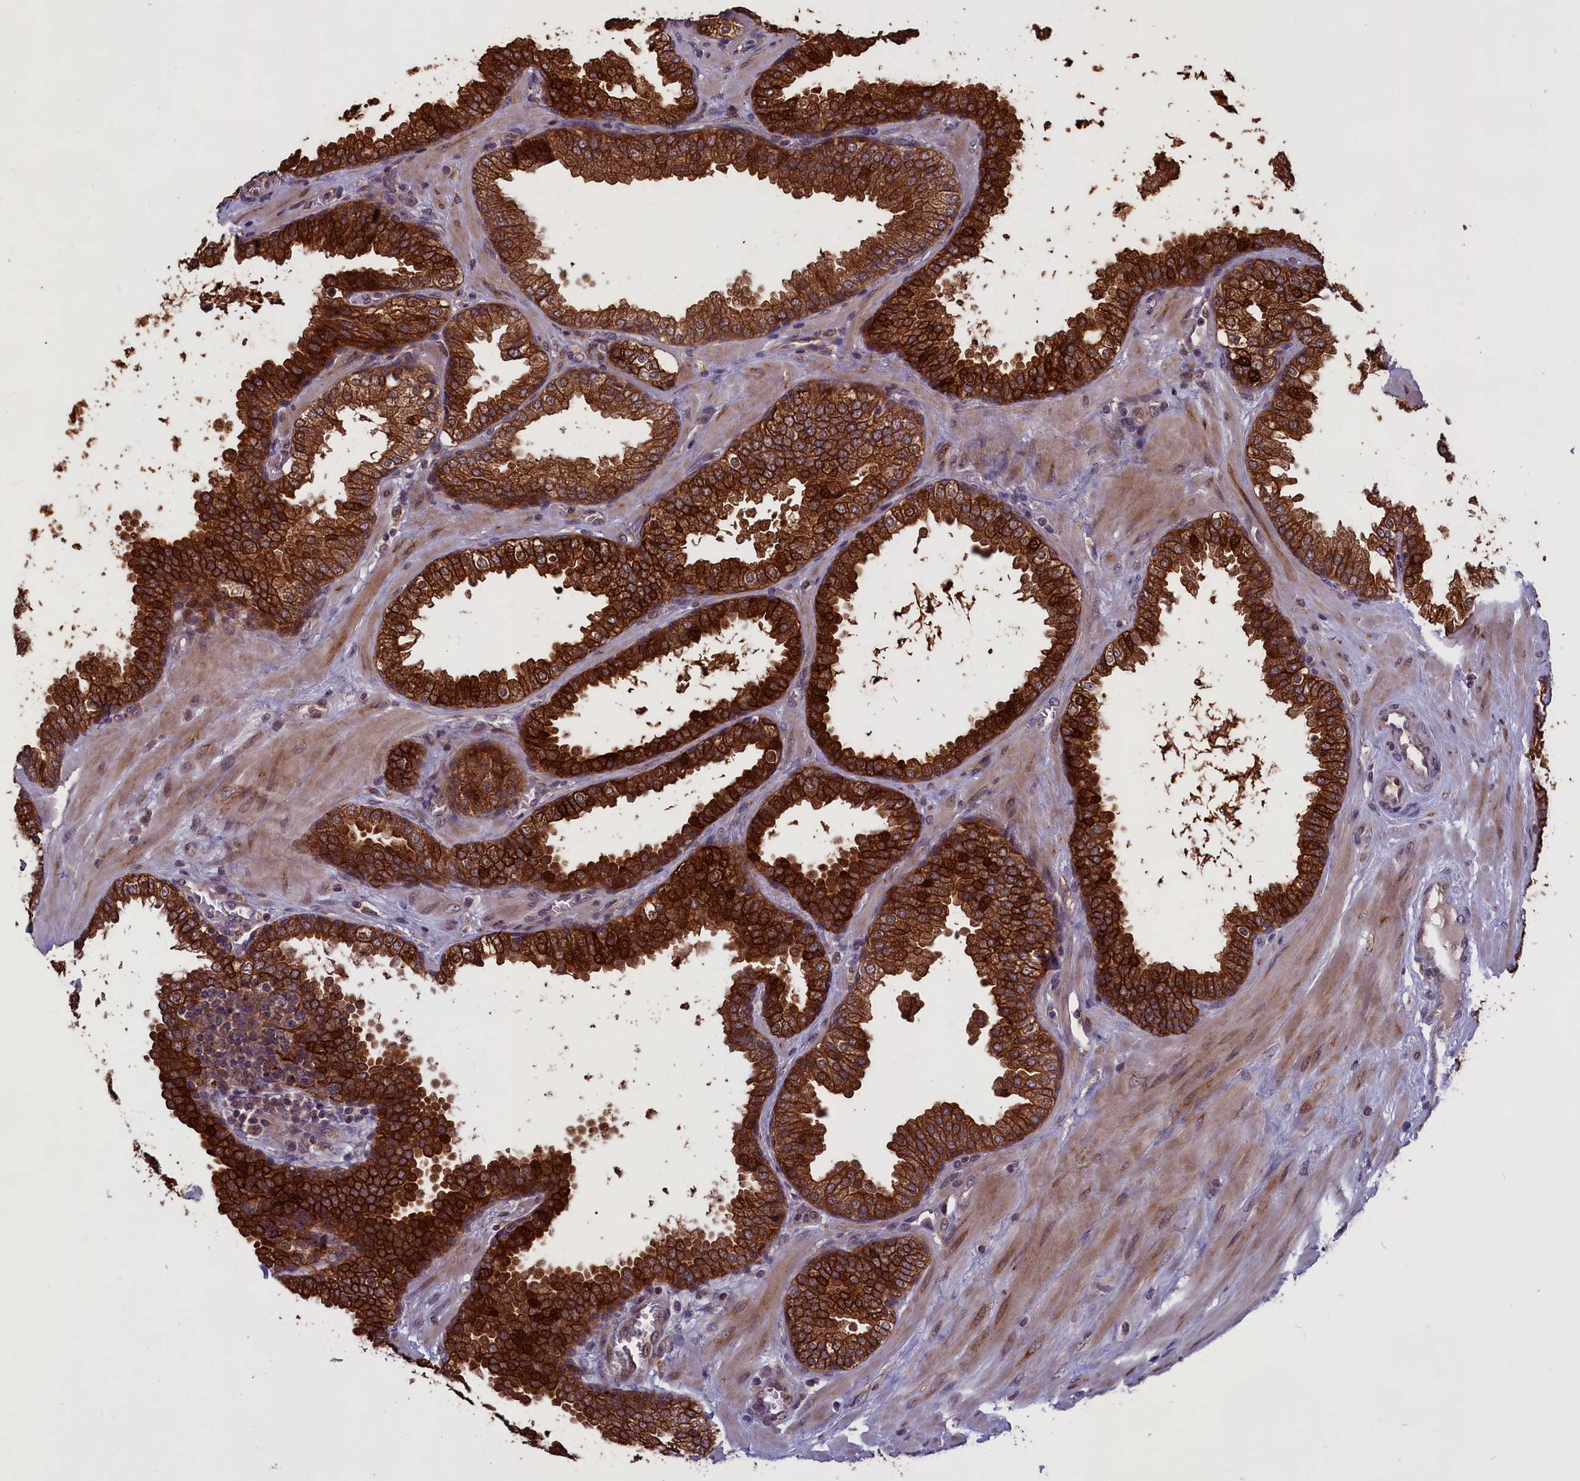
{"staining": {"intensity": "strong", "quantity": ">75%", "location": "cytoplasmic/membranous"}, "tissue": "prostate", "cell_type": "Glandular cells", "image_type": "normal", "snomed": [{"axis": "morphology", "description": "Normal tissue, NOS"}, {"axis": "topography", "description": "Prostate"}], "caption": "This image reveals immunohistochemistry staining of normal human prostate, with high strong cytoplasmic/membranous staining in about >75% of glandular cells.", "gene": "DENND1B", "patient": {"sex": "male", "age": 51}}